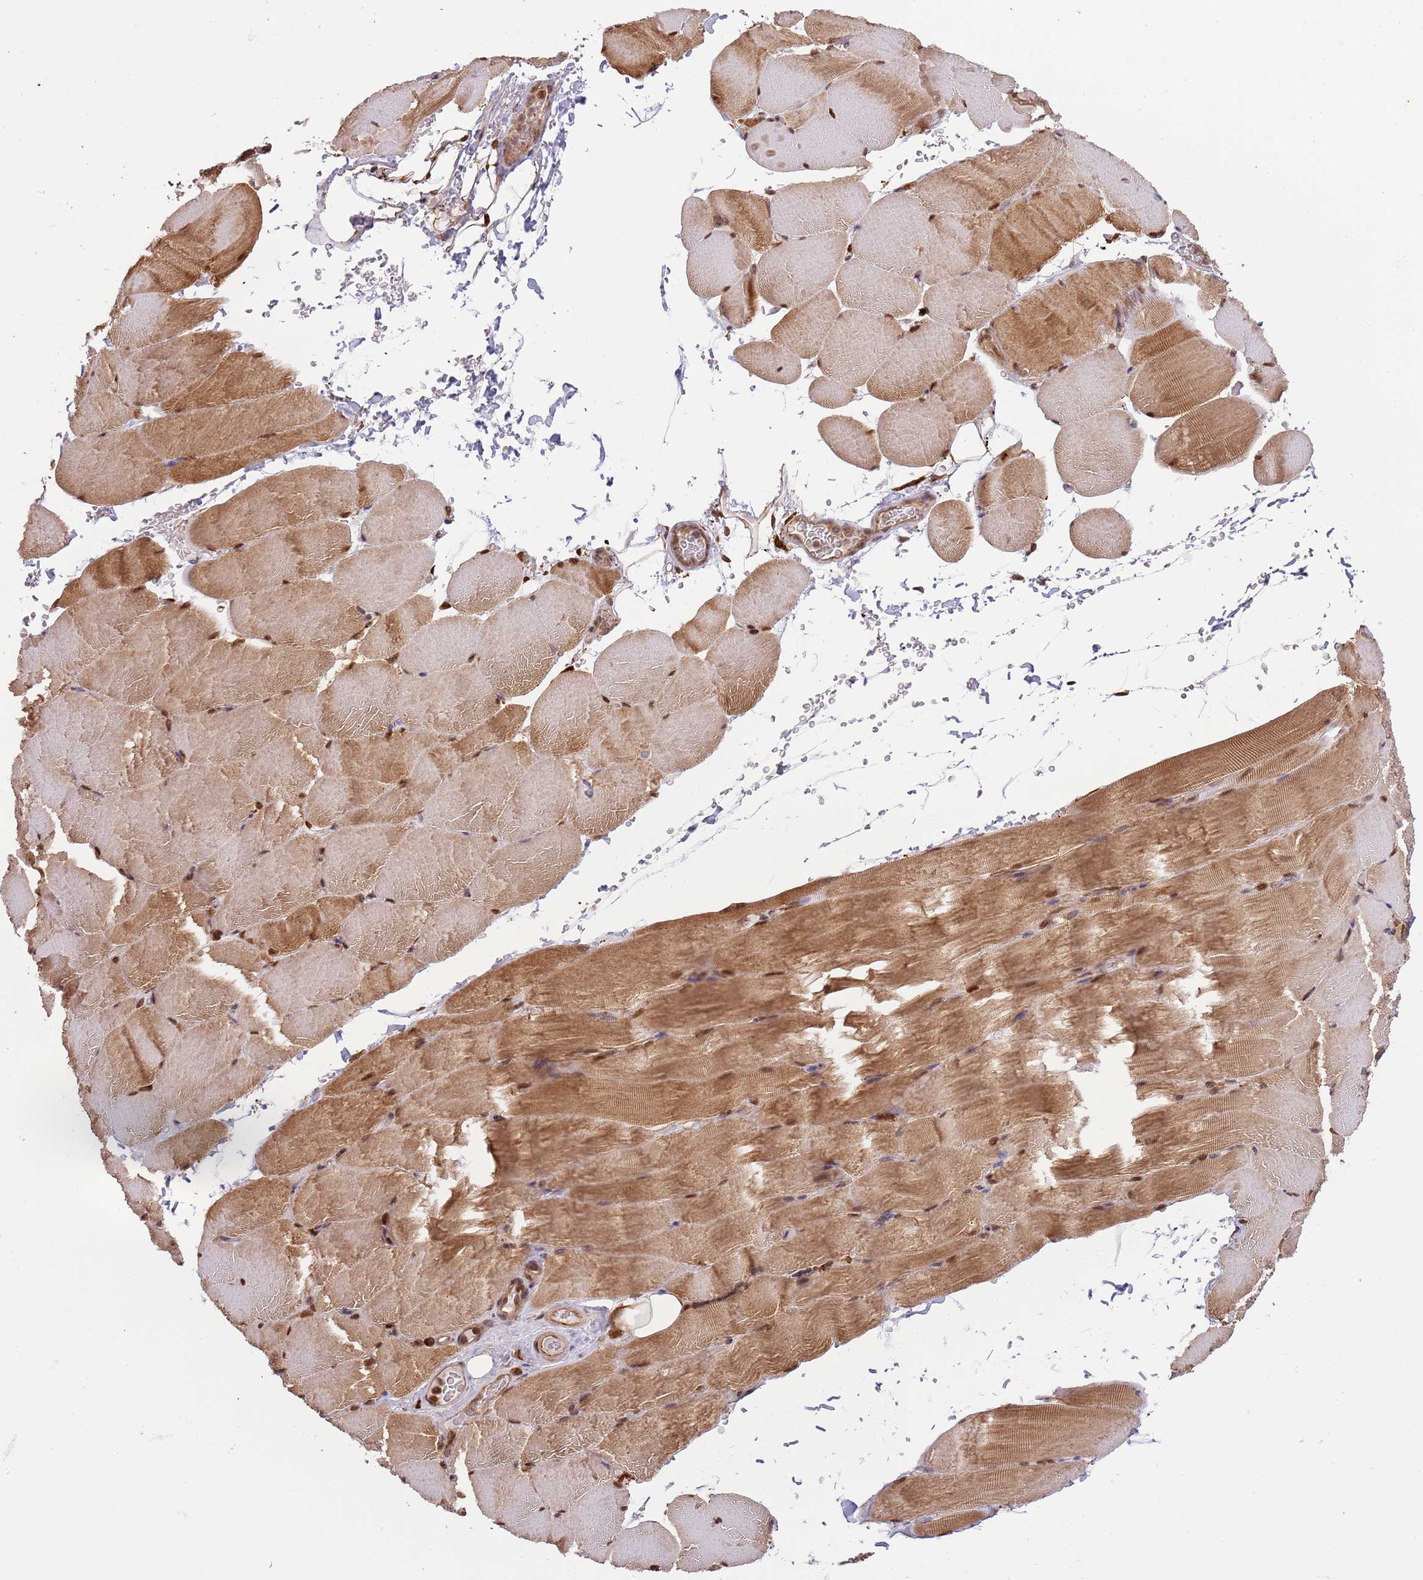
{"staining": {"intensity": "moderate", "quantity": ">75%", "location": "cytoplasmic/membranous,nuclear"}, "tissue": "skeletal muscle", "cell_type": "Myocytes", "image_type": "normal", "snomed": [{"axis": "morphology", "description": "Normal tissue, NOS"}, {"axis": "topography", "description": "Skeletal muscle"}, {"axis": "topography", "description": "Parathyroid gland"}], "caption": "Normal skeletal muscle shows moderate cytoplasmic/membranous,nuclear positivity in about >75% of myocytes, visualized by immunohistochemistry. (Stains: DAB (3,3'-diaminobenzidine) in brown, nuclei in blue, Microscopy: brightfield microscopy at high magnification).", "gene": "PLSCR5", "patient": {"sex": "female", "age": 37}}